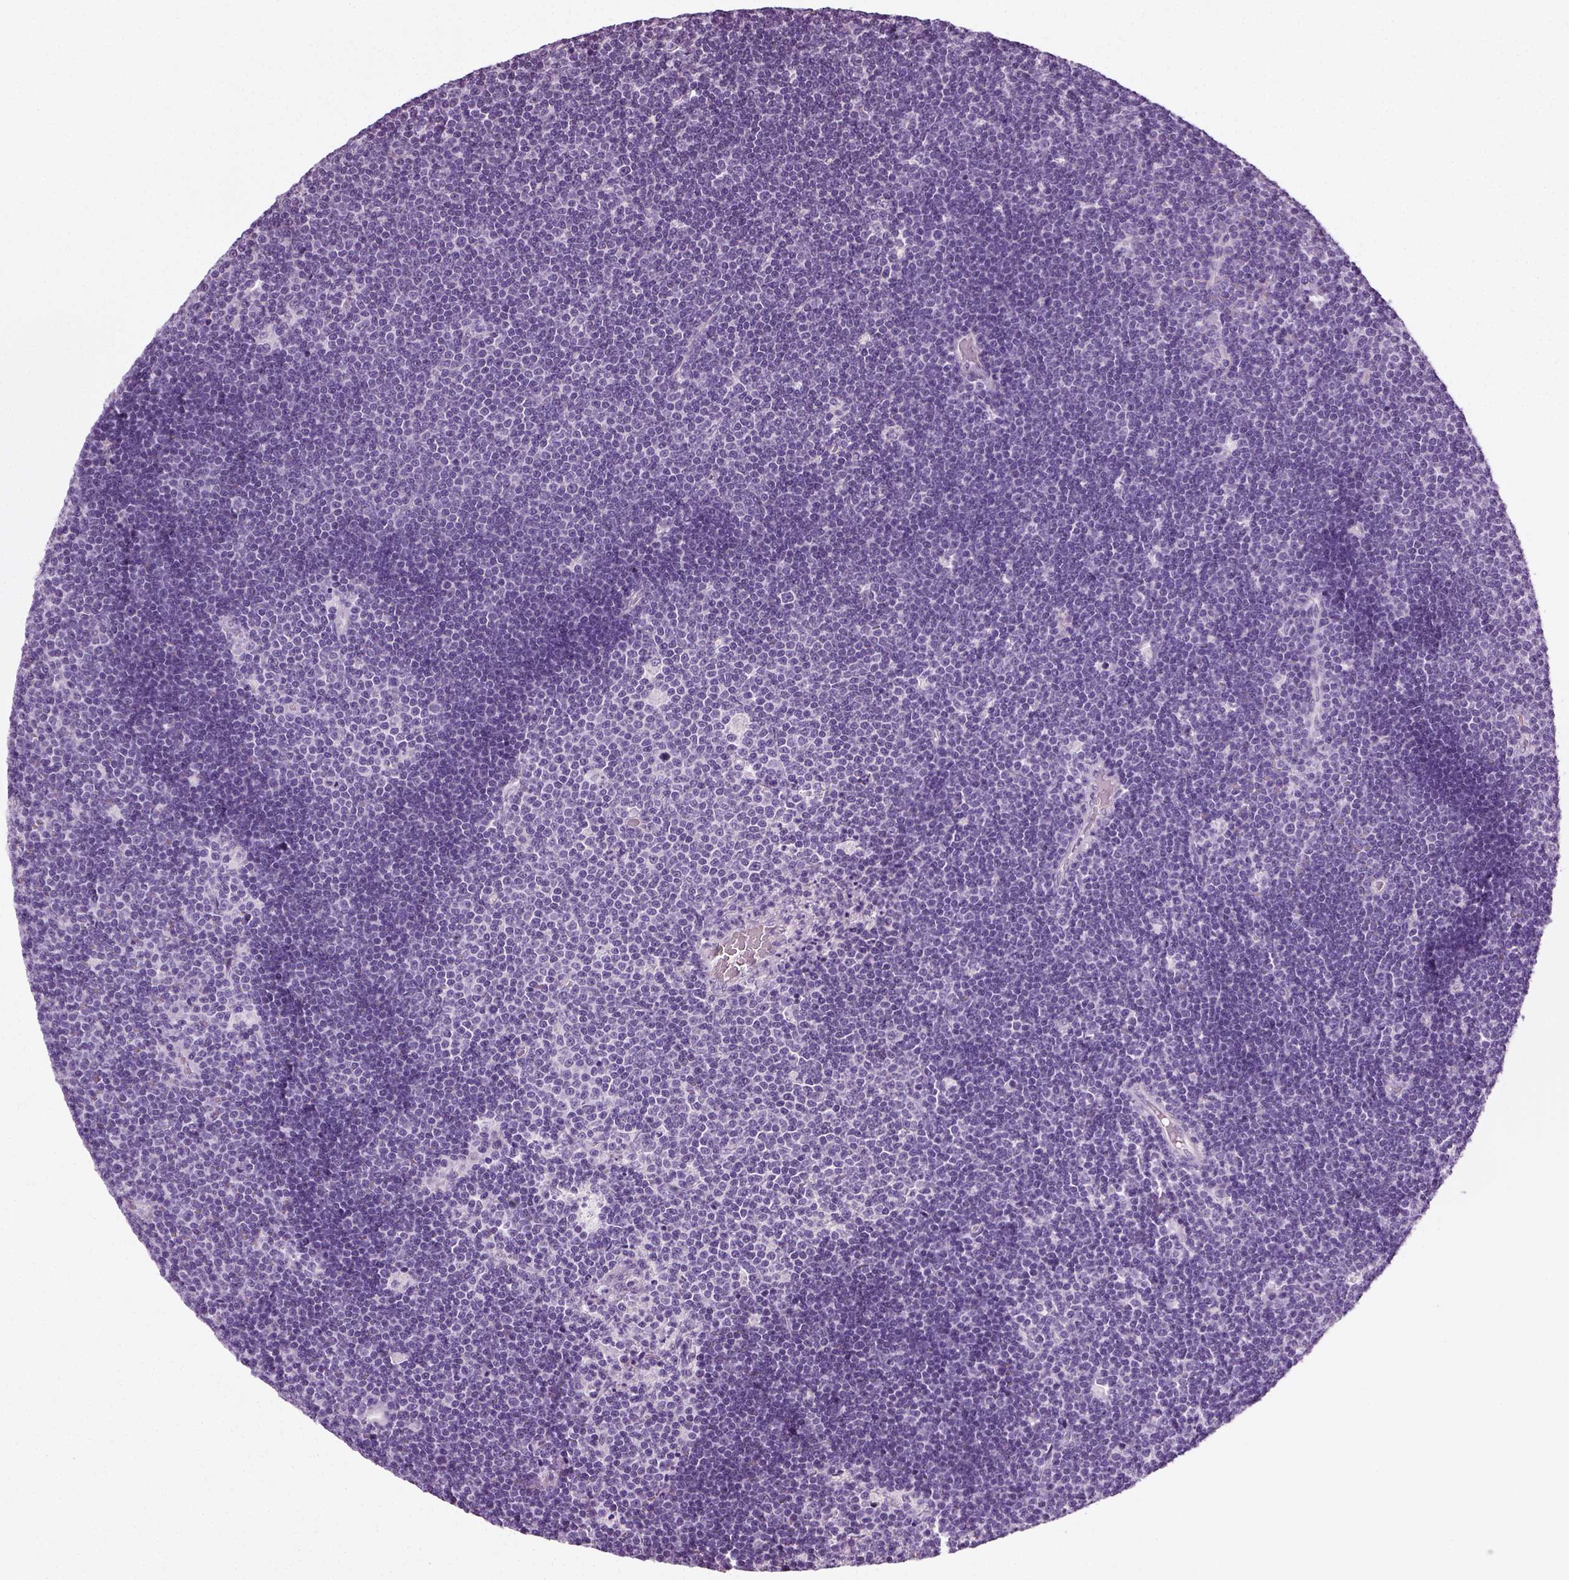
{"staining": {"intensity": "negative", "quantity": "none", "location": "none"}, "tissue": "lymphoma", "cell_type": "Tumor cells", "image_type": "cancer", "snomed": [{"axis": "morphology", "description": "Malignant lymphoma, non-Hodgkin's type, Low grade"}, {"axis": "topography", "description": "Brain"}], "caption": "High magnification brightfield microscopy of malignant lymphoma, non-Hodgkin's type (low-grade) stained with DAB (3,3'-diaminobenzidine) (brown) and counterstained with hematoxylin (blue): tumor cells show no significant positivity.", "gene": "SPATA31E1", "patient": {"sex": "female", "age": 66}}